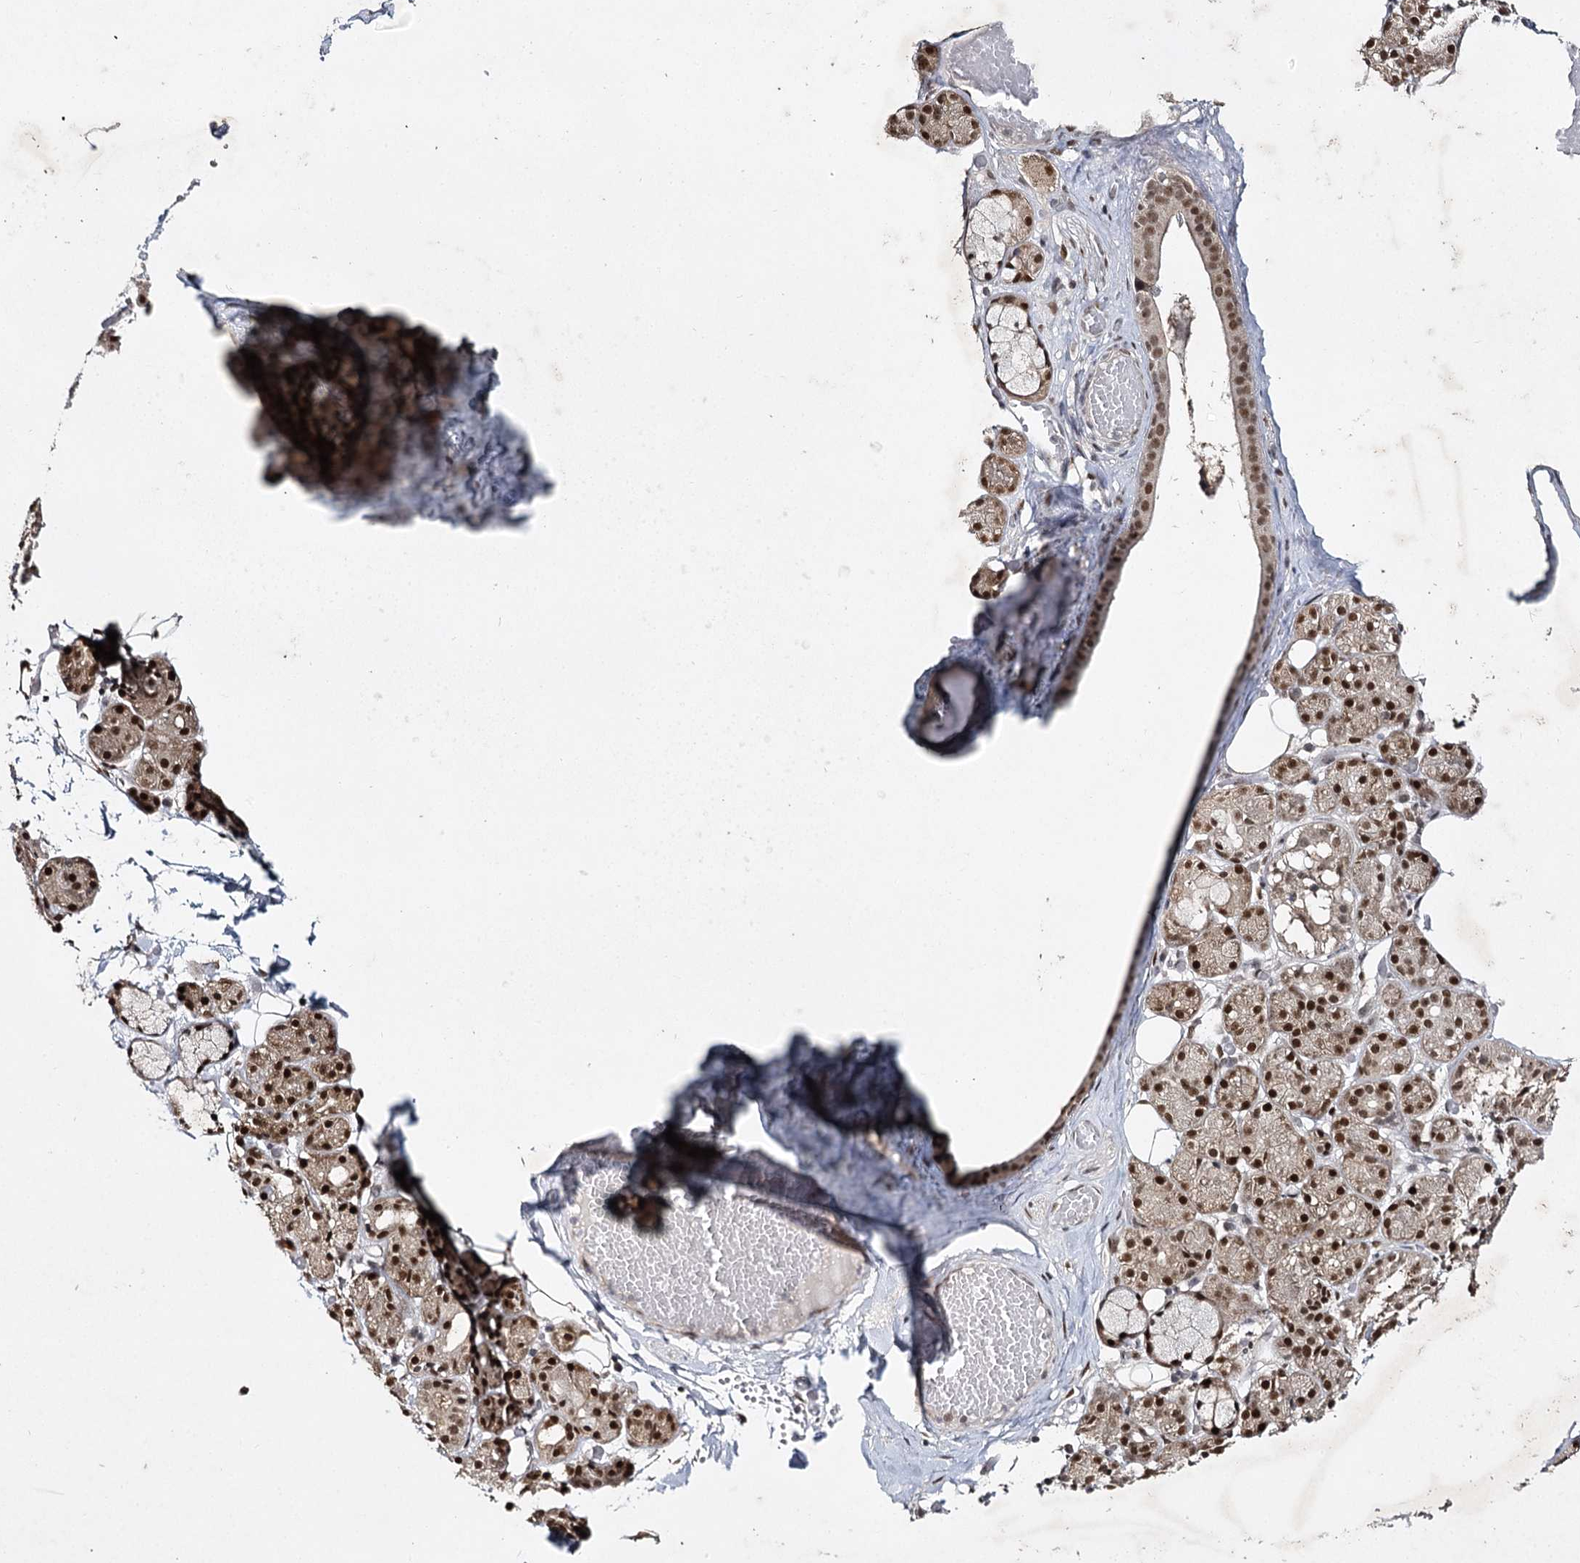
{"staining": {"intensity": "moderate", "quantity": ">75%", "location": "cytoplasmic/membranous,nuclear"}, "tissue": "salivary gland", "cell_type": "Glandular cells", "image_type": "normal", "snomed": [{"axis": "morphology", "description": "Normal tissue, NOS"}, {"axis": "topography", "description": "Salivary gland"}], "caption": "Salivary gland stained with a brown dye exhibits moderate cytoplasmic/membranous,nuclear positive staining in about >75% of glandular cells.", "gene": "DCUN1D4", "patient": {"sex": "male", "age": 63}}